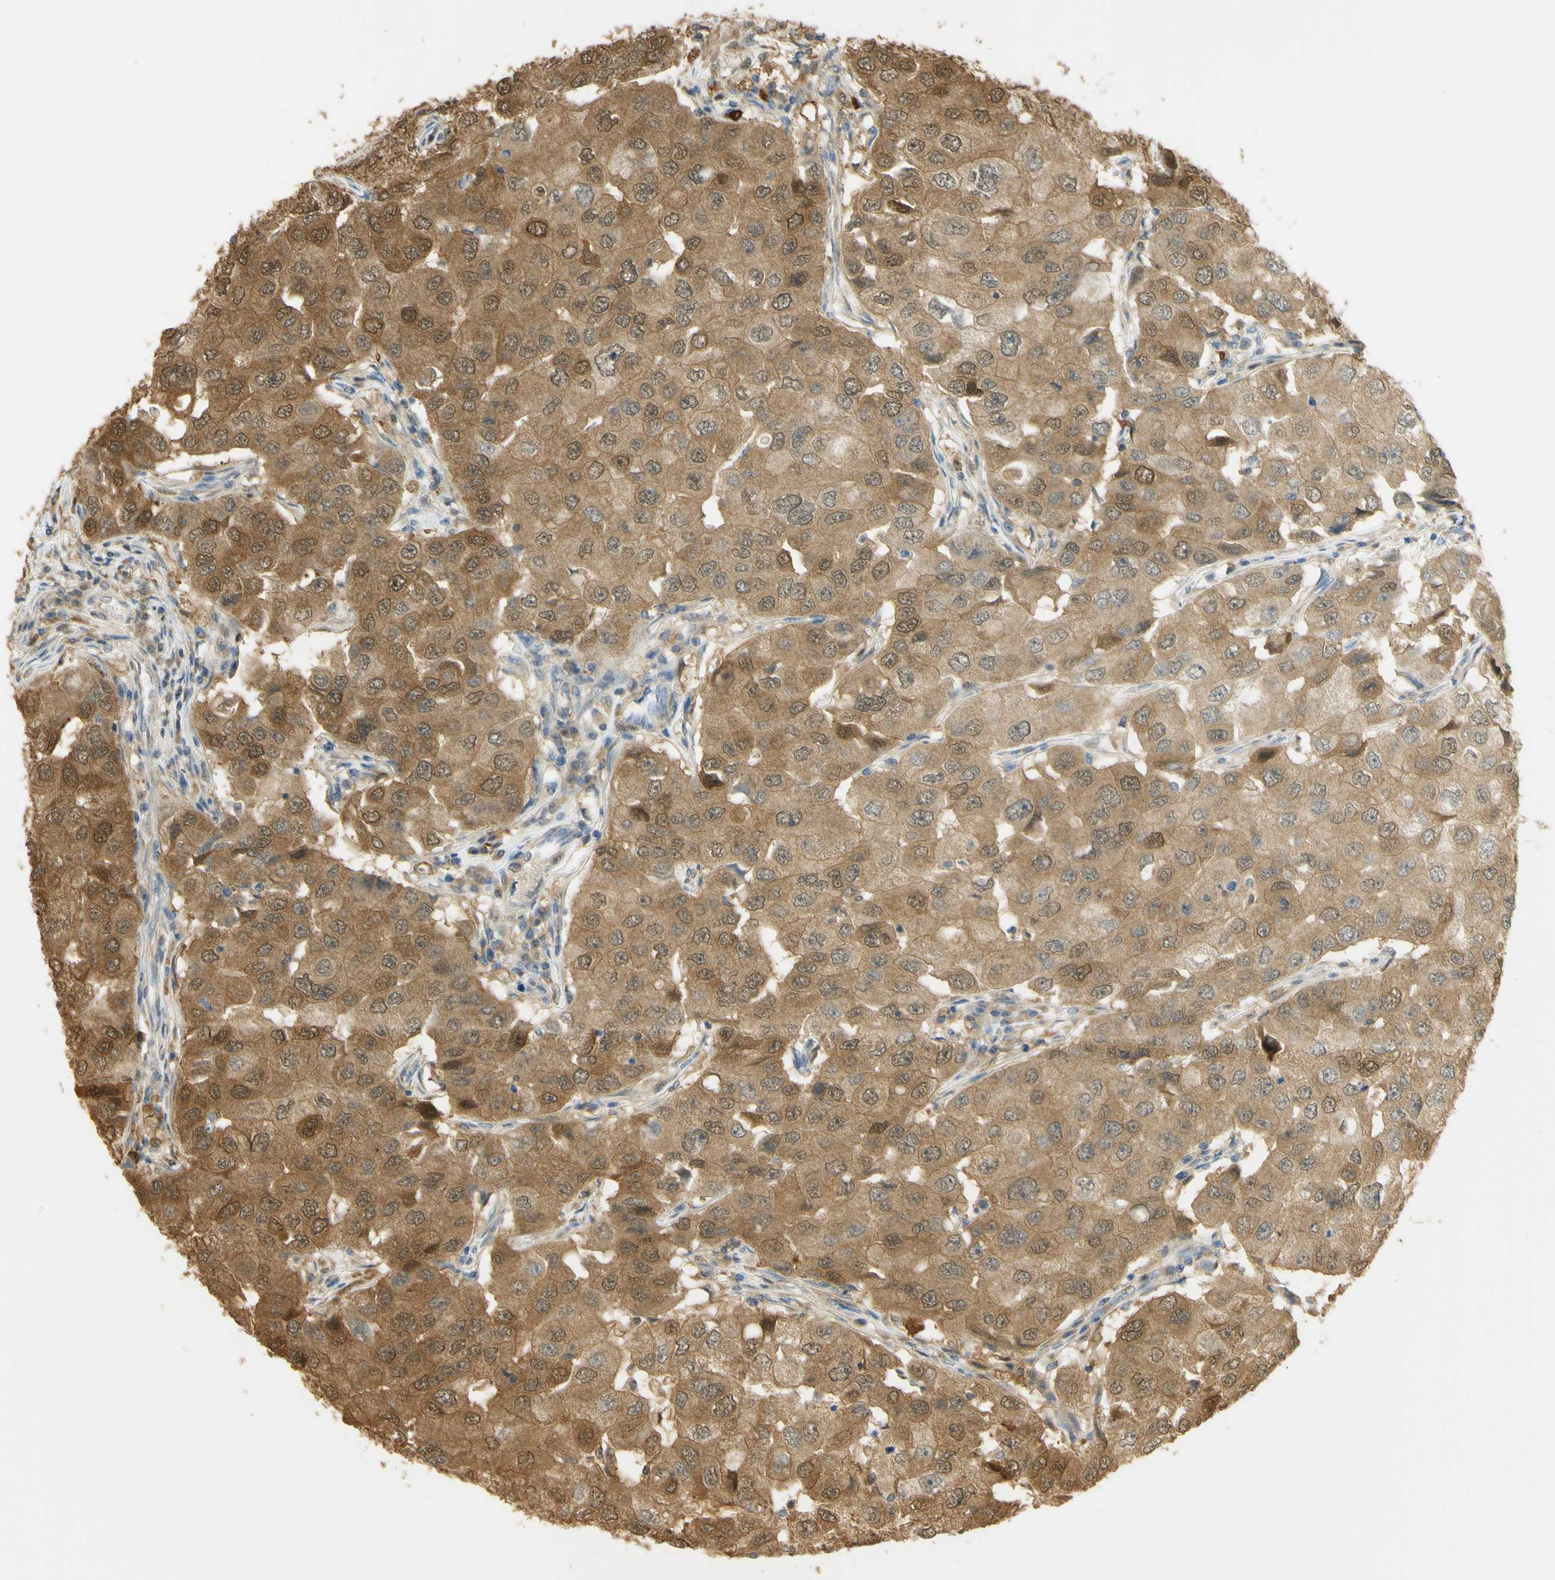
{"staining": {"intensity": "moderate", "quantity": ">75%", "location": "cytoplasmic/membranous,nuclear"}, "tissue": "breast cancer", "cell_type": "Tumor cells", "image_type": "cancer", "snomed": [{"axis": "morphology", "description": "Duct carcinoma"}, {"axis": "topography", "description": "Breast"}], "caption": "This is a micrograph of IHC staining of breast infiltrating ductal carcinoma, which shows moderate expression in the cytoplasmic/membranous and nuclear of tumor cells.", "gene": "PAK1", "patient": {"sex": "female", "age": 27}}